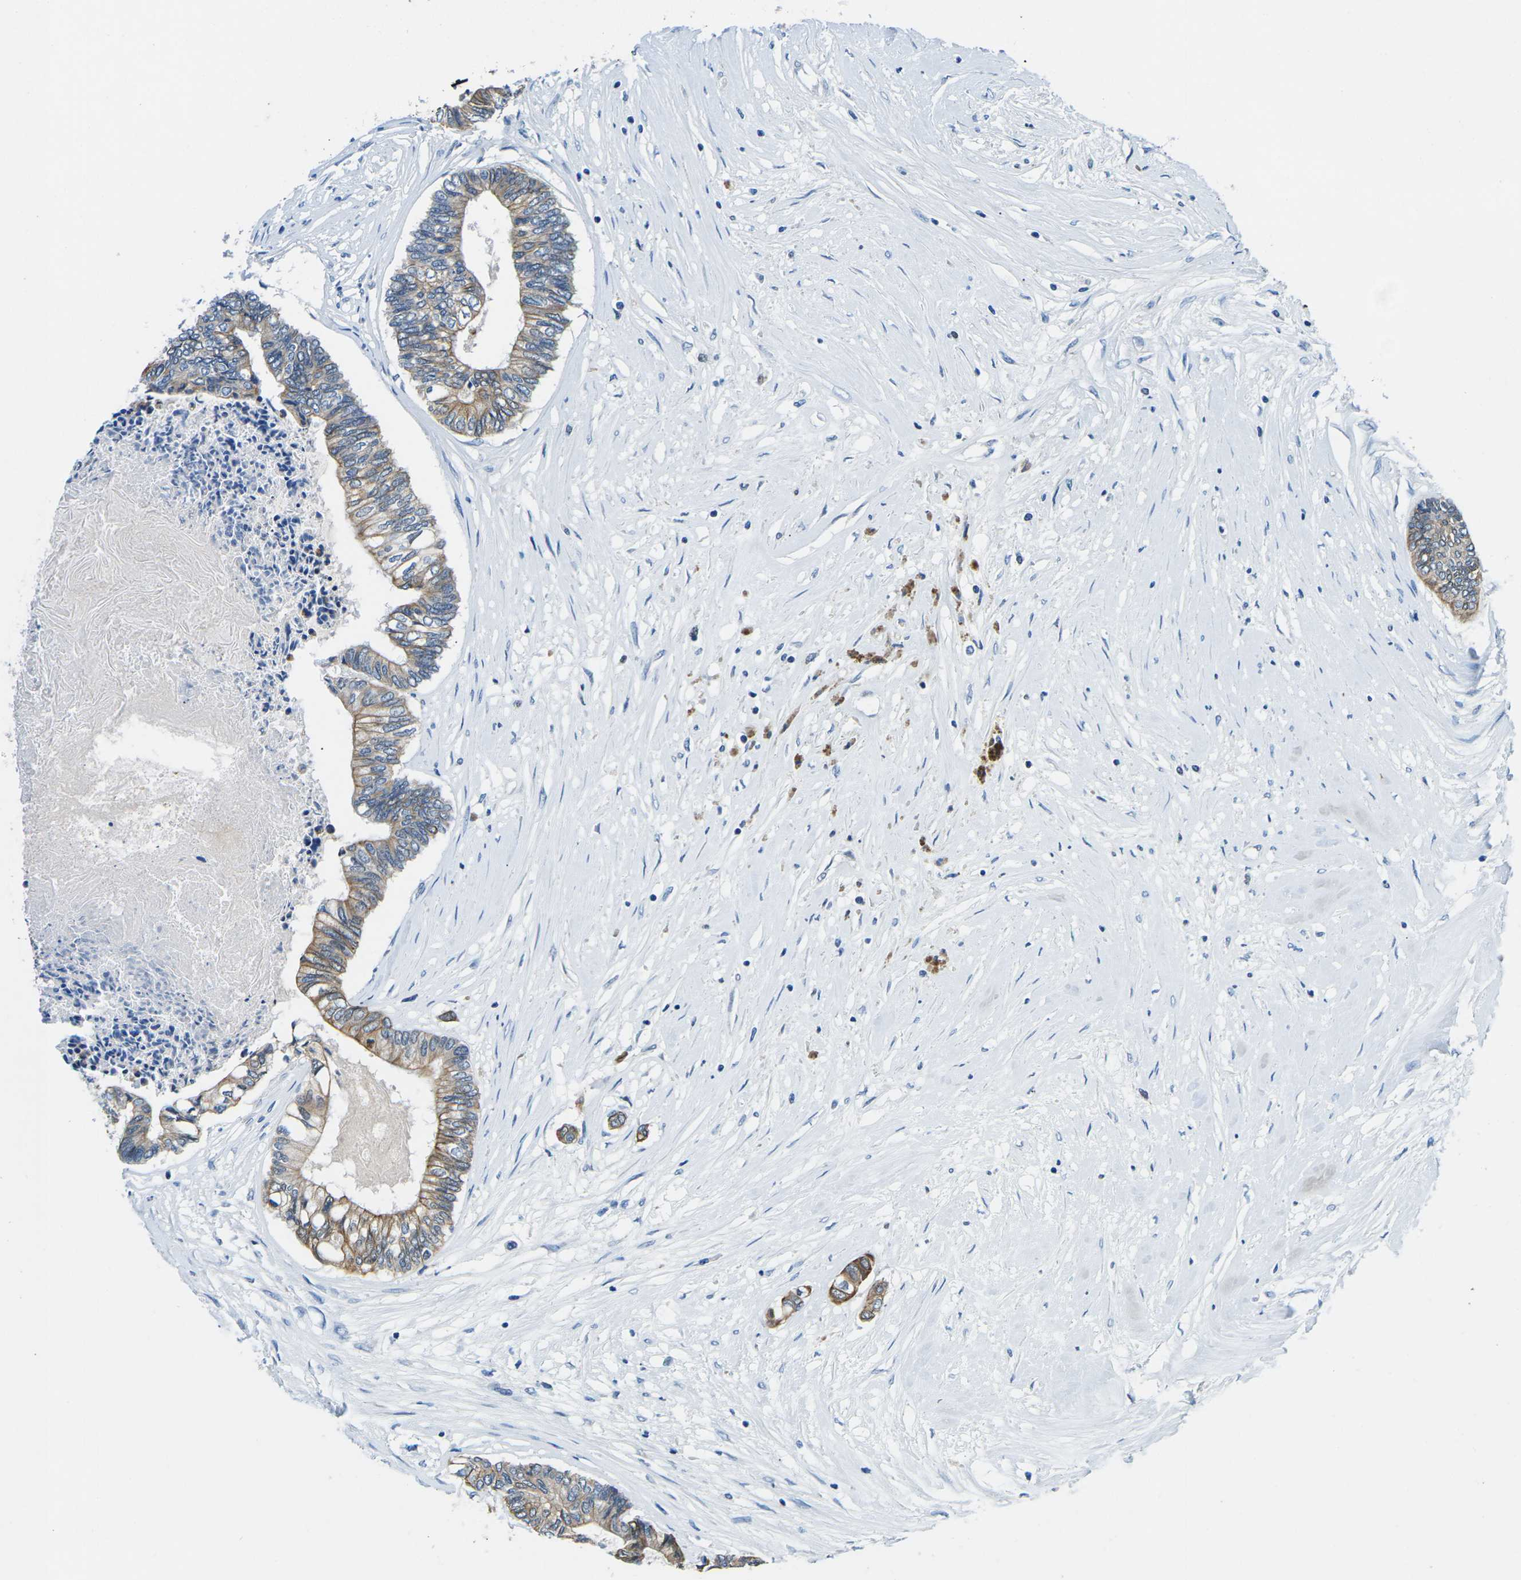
{"staining": {"intensity": "moderate", "quantity": ">75%", "location": "cytoplasmic/membranous"}, "tissue": "colorectal cancer", "cell_type": "Tumor cells", "image_type": "cancer", "snomed": [{"axis": "morphology", "description": "Adenocarcinoma, NOS"}, {"axis": "topography", "description": "Rectum"}], "caption": "Human colorectal cancer (adenocarcinoma) stained with a brown dye reveals moderate cytoplasmic/membranous positive staining in about >75% of tumor cells.", "gene": "TM6SF1", "patient": {"sex": "male", "age": 63}}